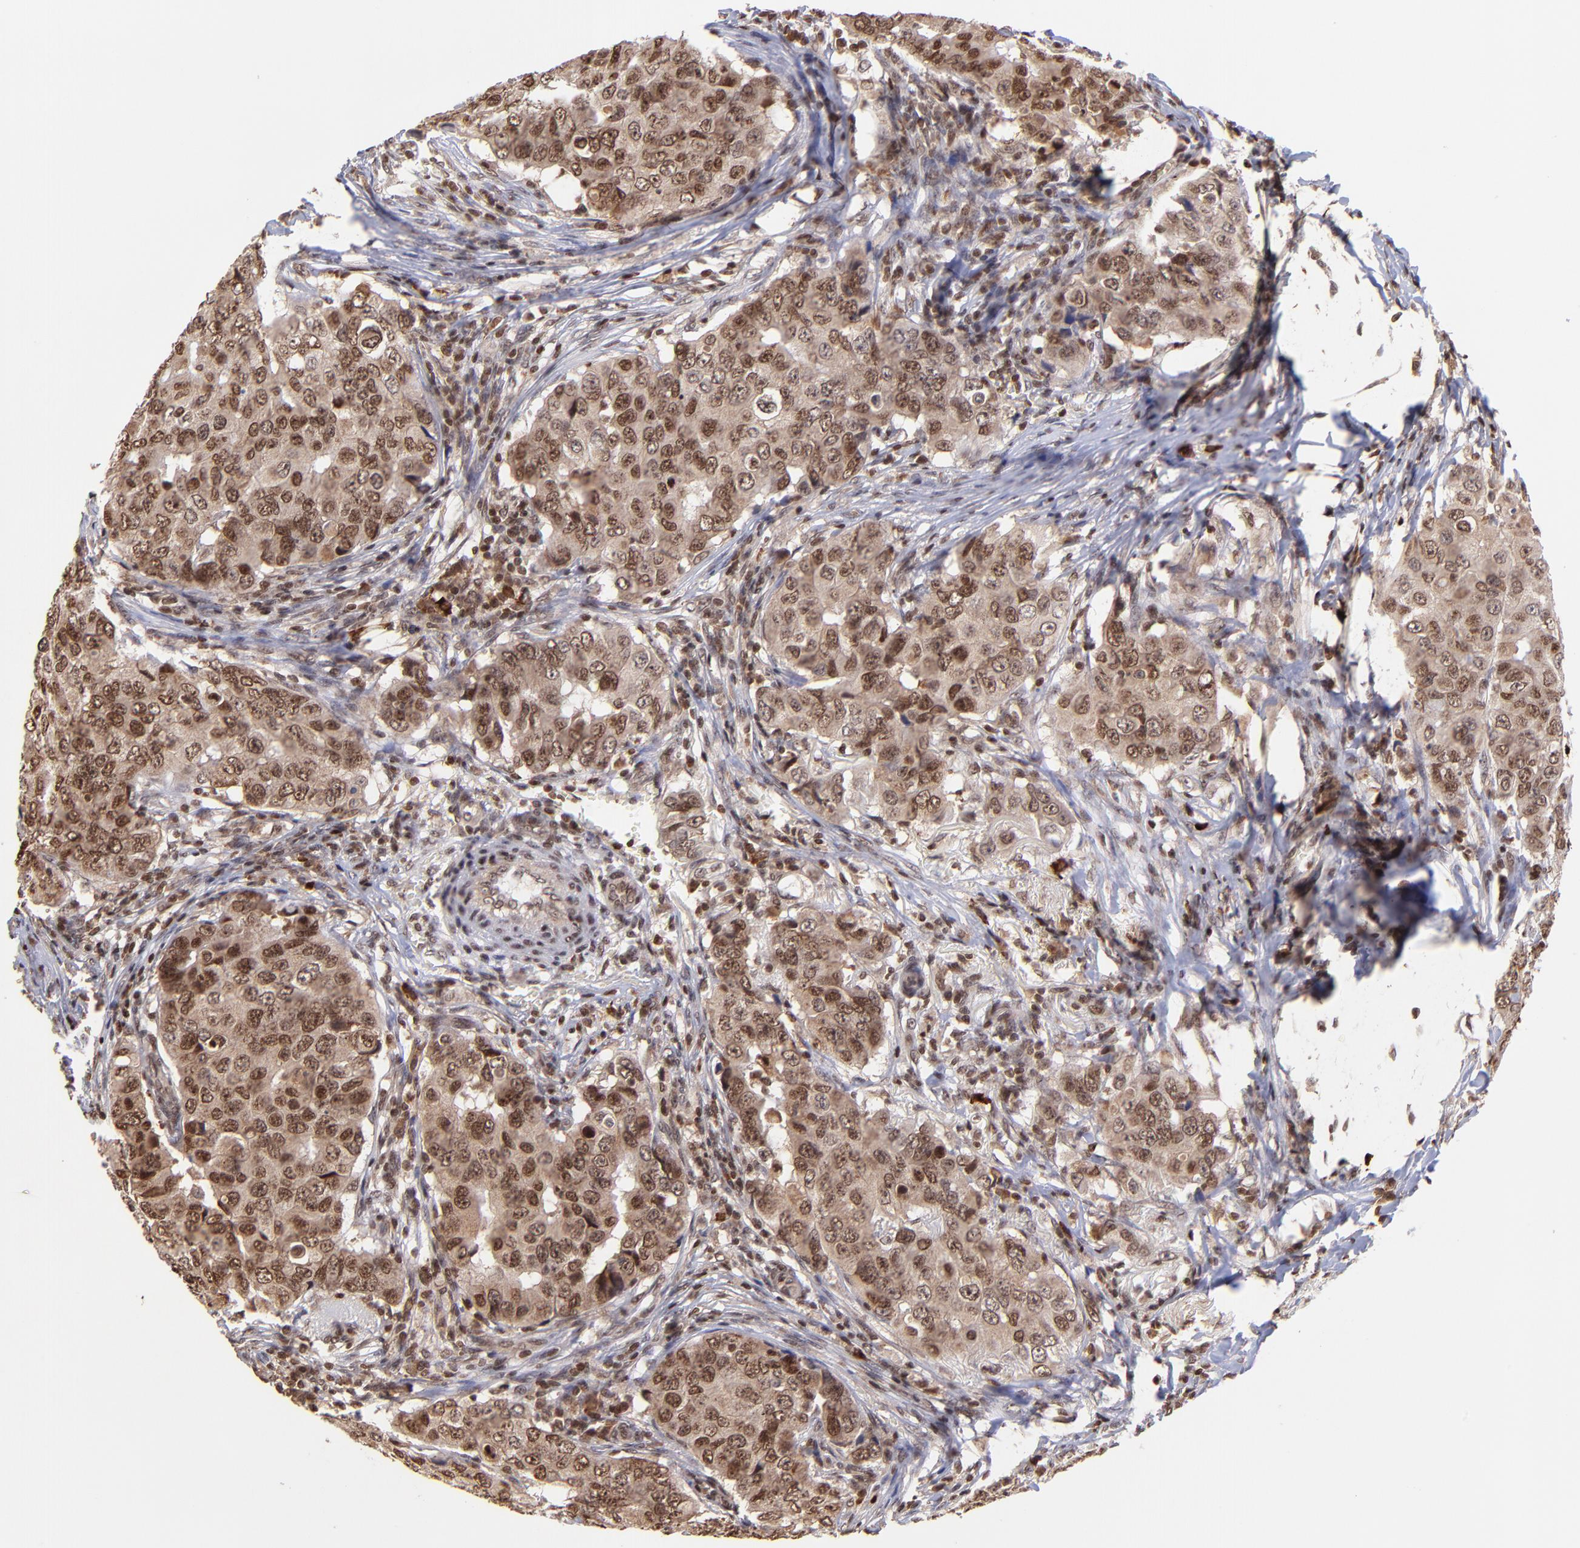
{"staining": {"intensity": "strong", "quantity": ">75%", "location": "cytoplasmic/membranous,nuclear"}, "tissue": "breast cancer", "cell_type": "Tumor cells", "image_type": "cancer", "snomed": [{"axis": "morphology", "description": "Duct carcinoma"}, {"axis": "topography", "description": "Breast"}], "caption": "Strong cytoplasmic/membranous and nuclear positivity is appreciated in about >75% of tumor cells in breast cancer. (IHC, brightfield microscopy, high magnification).", "gene": "WDR25", "patient": {"sex": "female", "age": 54}}